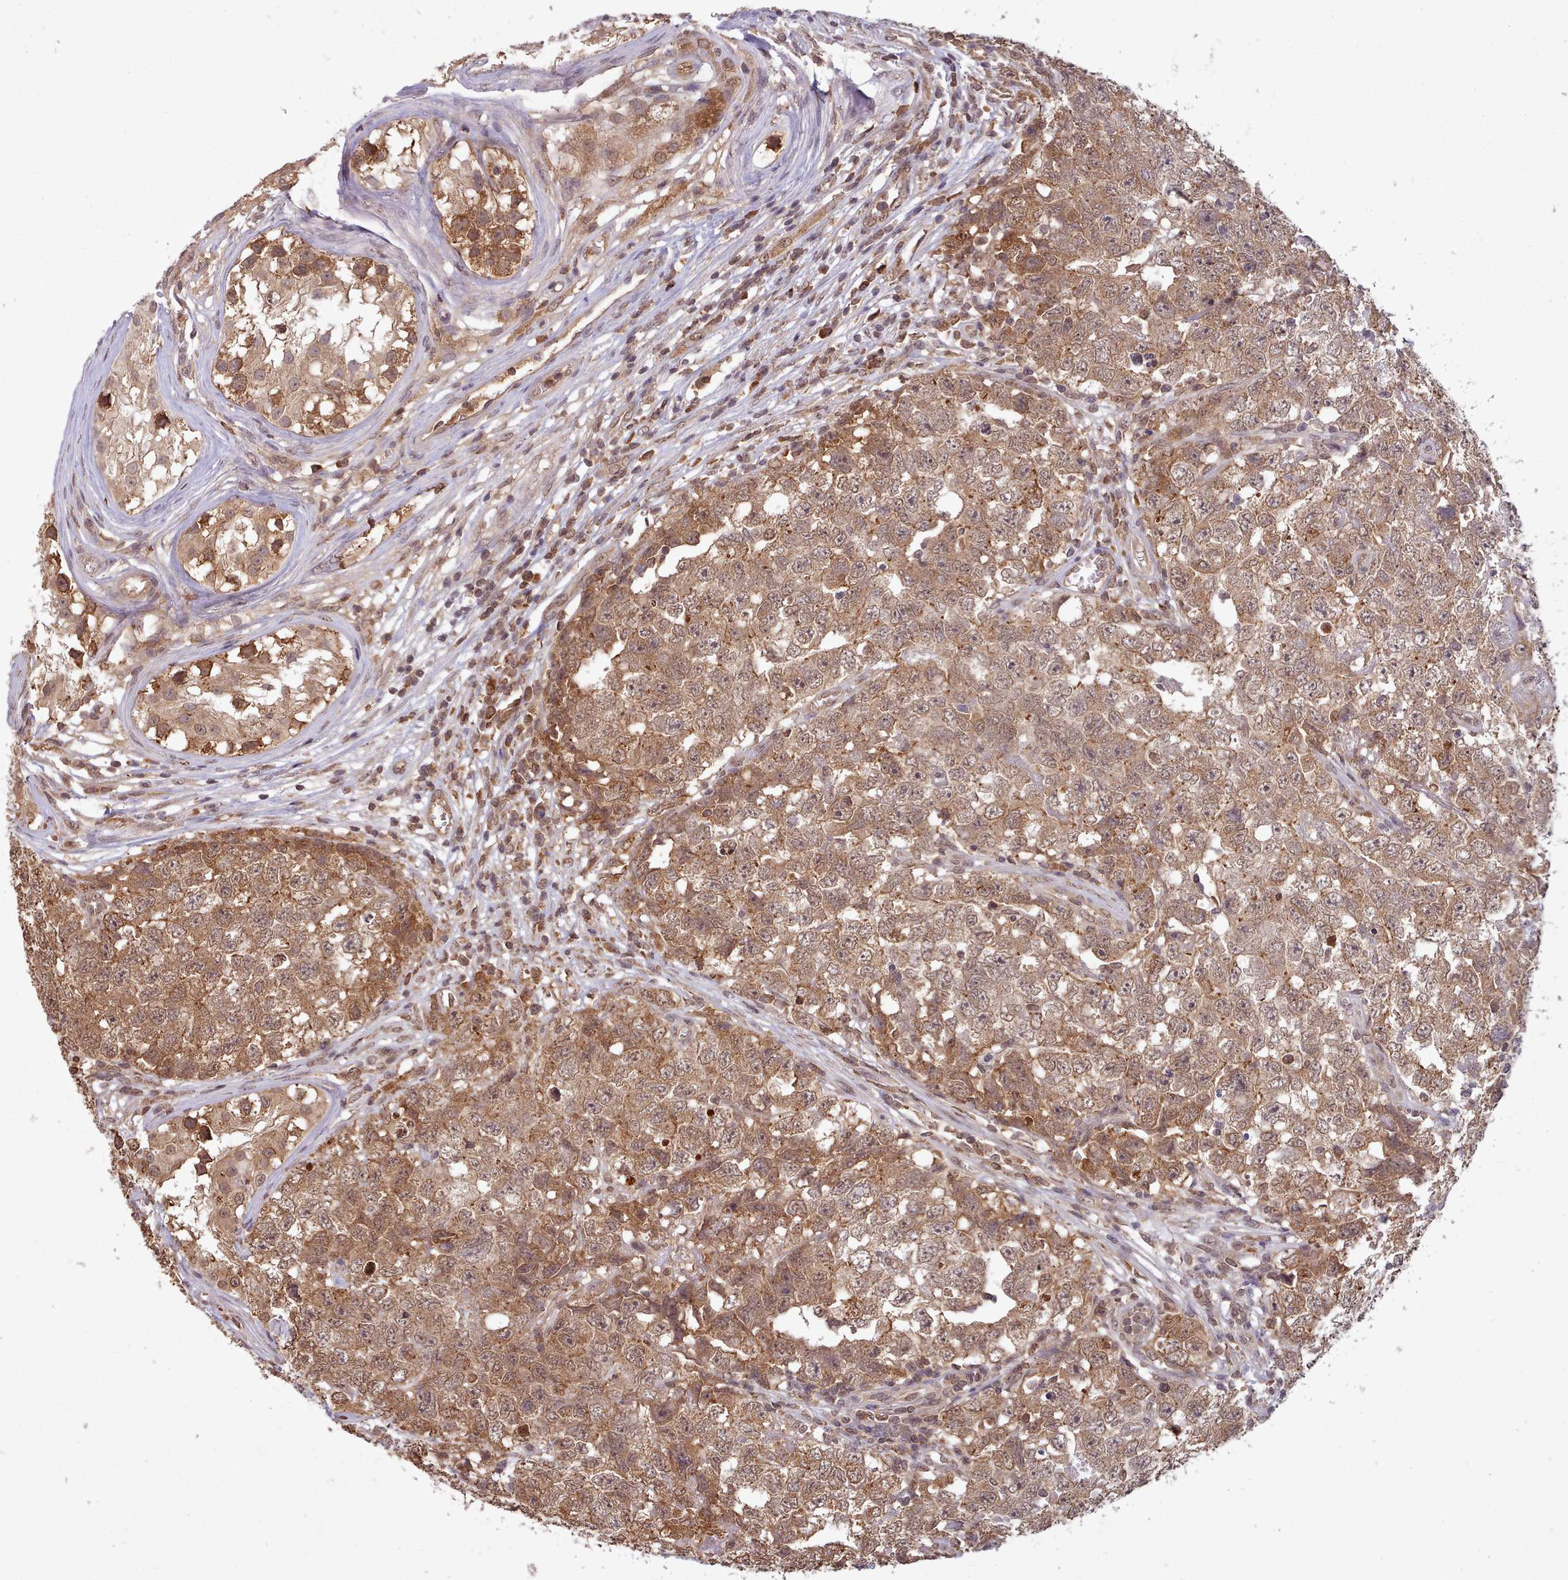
{"staining": {"intensity": "moderate", "quantity": ">75%", "location": "cytoplasmic/membranous"}, "tissue": "testis cancer", "cell_type": "Tumor cells", "image_type": "cancer", "snomed": [{"axis": "morphology", "description": "Carcinoma, Embryonal, NOS"}, {"axis": "topography", "description": "Testis"}], "caption": "Testis cancer was stained to show a protein in brown. There is medium levels of moderate cytoplasmic/membranous expression in about >75% of tumor cells. Using DAB (3,3'-diaminobenzidine) (brown) and hematoxylin (blue) stains, captured at high magnification using brightfield microscopy.", "gene": "PIP4P1", "patient": {"sex": "male", "age": 22}}